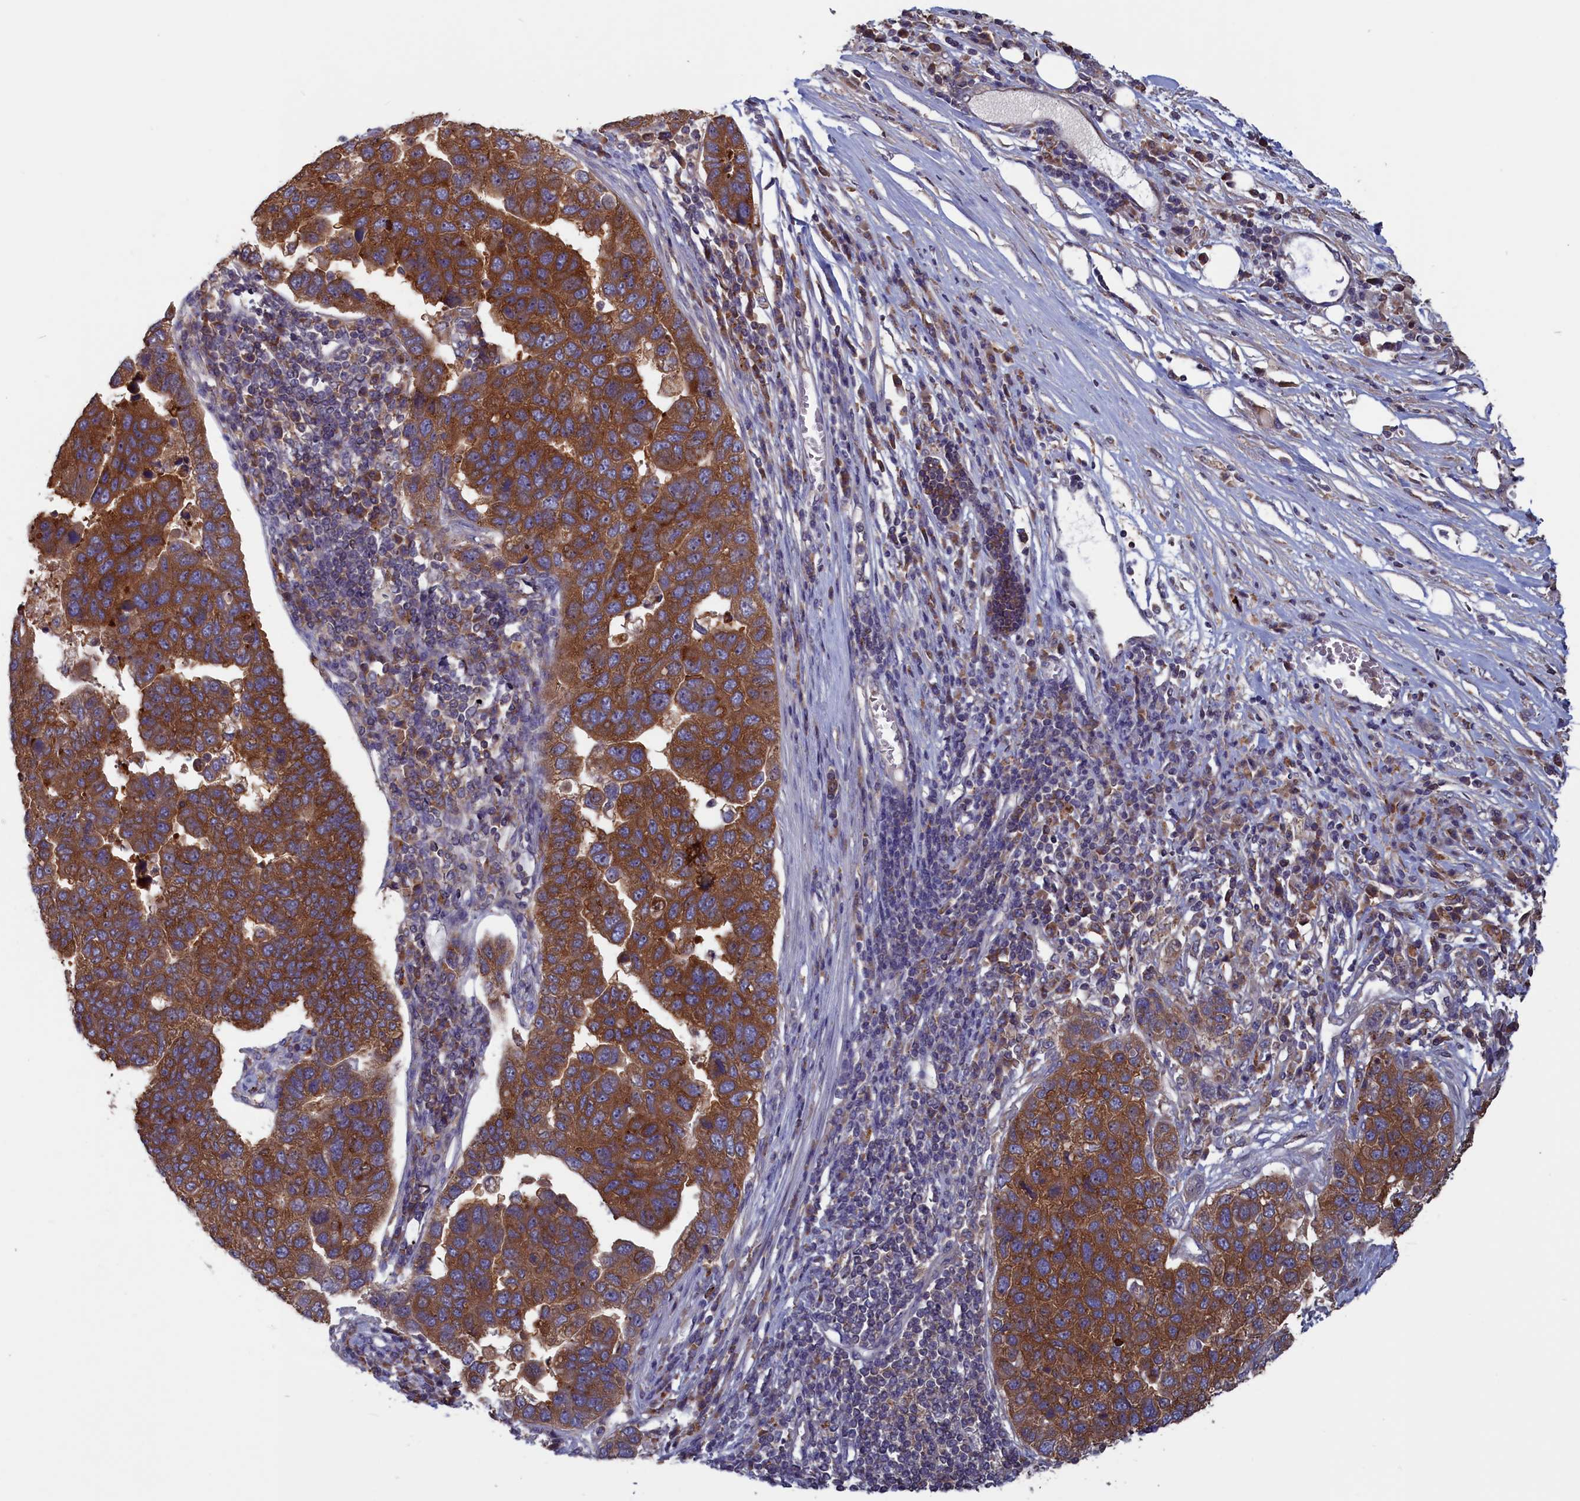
{"staining": {"intensity": "moderate", "quantity": ">75%", "location": "cytoplasmic/membranous"}, "tissue": "pancreatic cancer", "cell_type": "Tumor cells", "image_type": "cancer", "snomed": [{"axis": "morphology", "description": "Adenocarcinoma, NOS"}, {"axis": "topography", "description": "Pancreas"}], "caption": "Pancreatic cancer stained with a brown dye exhibits moderate cytoplasmic/membranous positive staining in about >75% of tumor cells.", "gene": "CACTIN", "patient": {"sex": "female", "age": 61}}